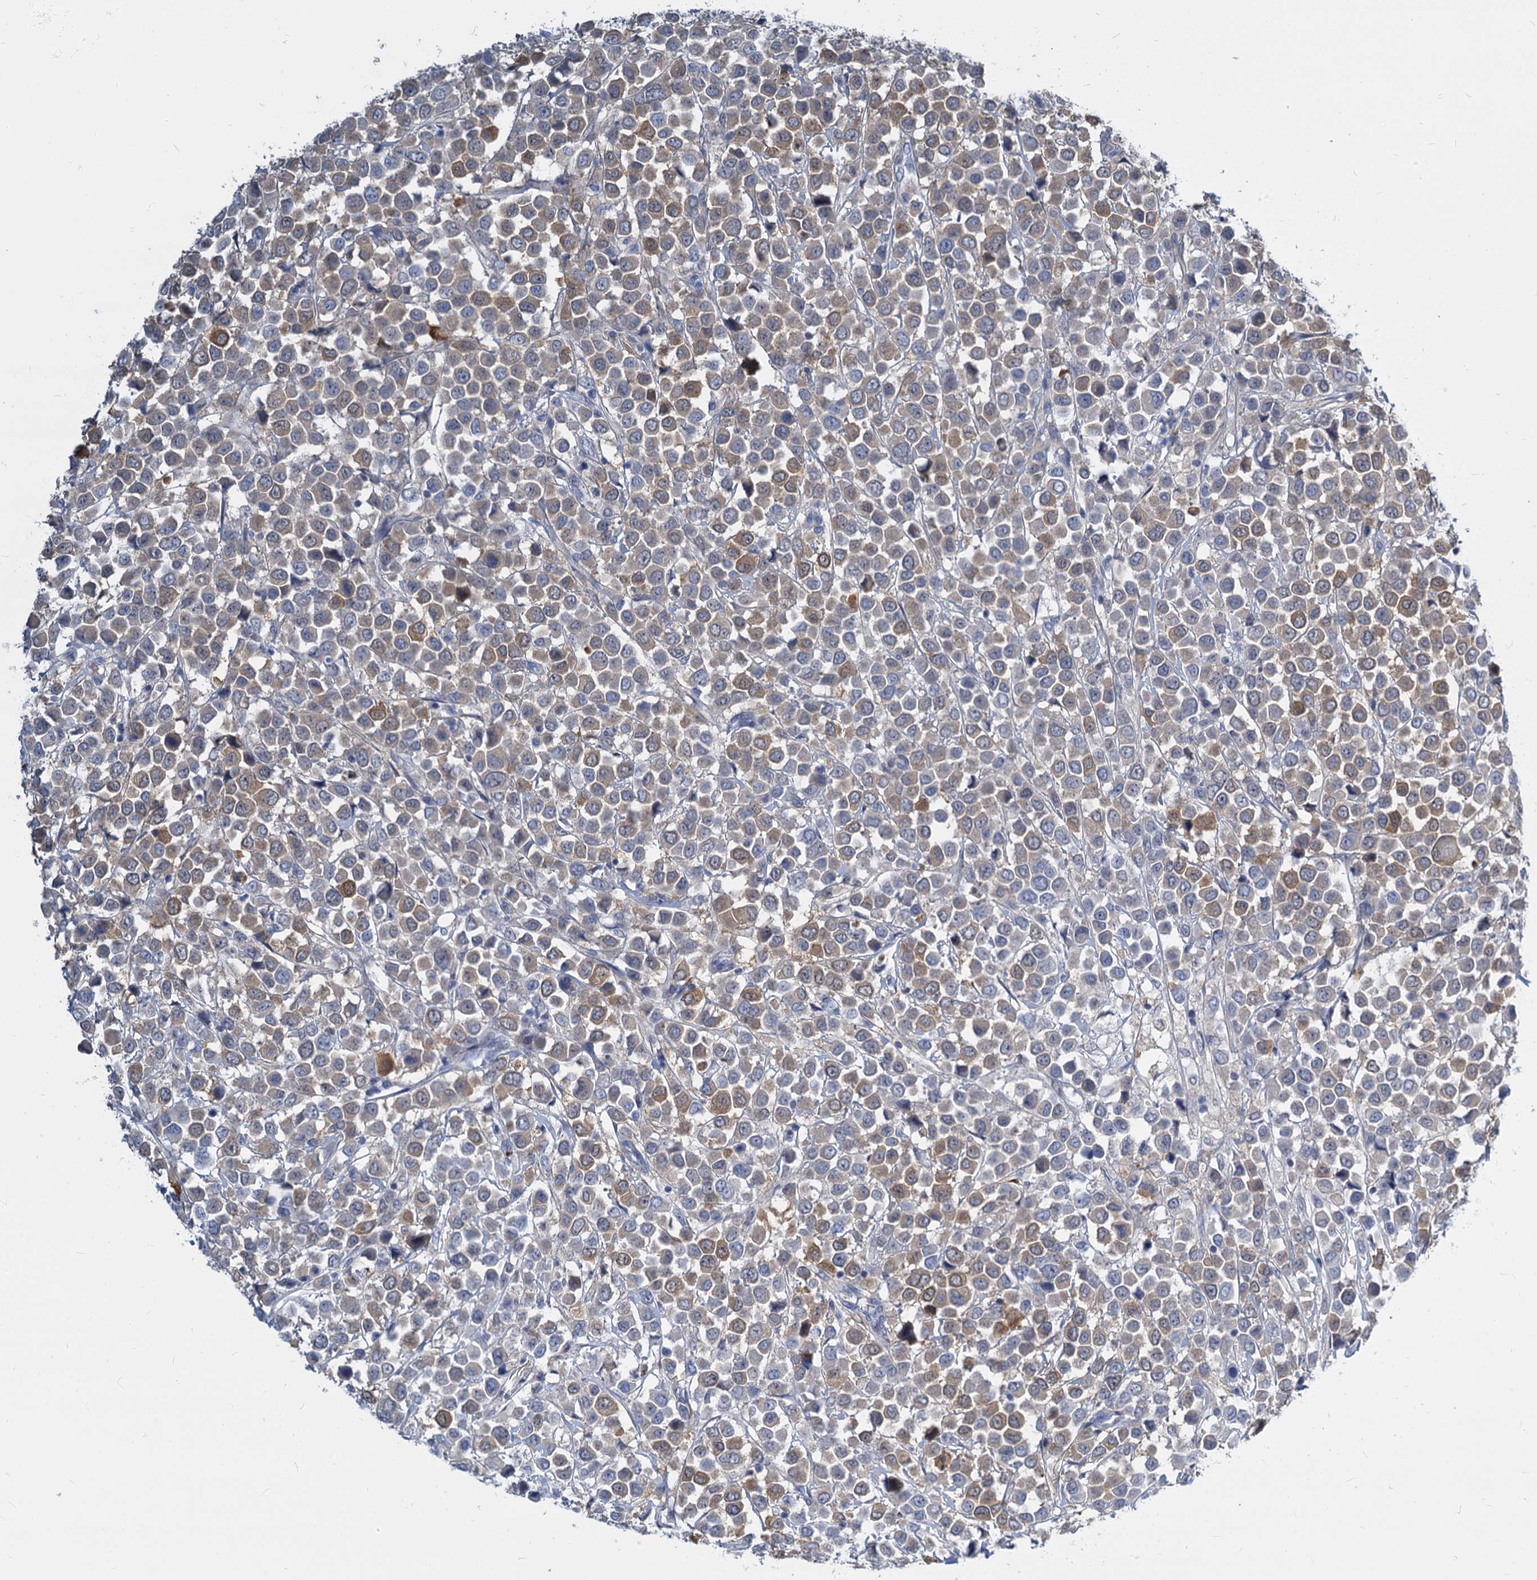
{"staining": {"intensity": "moderate", "quantity": "25%-75%", "location": "cytoplasmic/membranous"}, "tissue": "breast cancer", "cell_type": "Tumor cells", "image_type": "cancer", "snomed": [{"axis": "morphology", "description": "Duct carcinoma"}, {"axis": "topography", "description": "Breast"}], "caption": "A brown stain highlights moderate cytoplasmic/membranous expression of a protein in intraductal carcinoma (breast) tumor cells.", "gene": "GSTM3", "patient": {"sex": "female", "age": 61}}